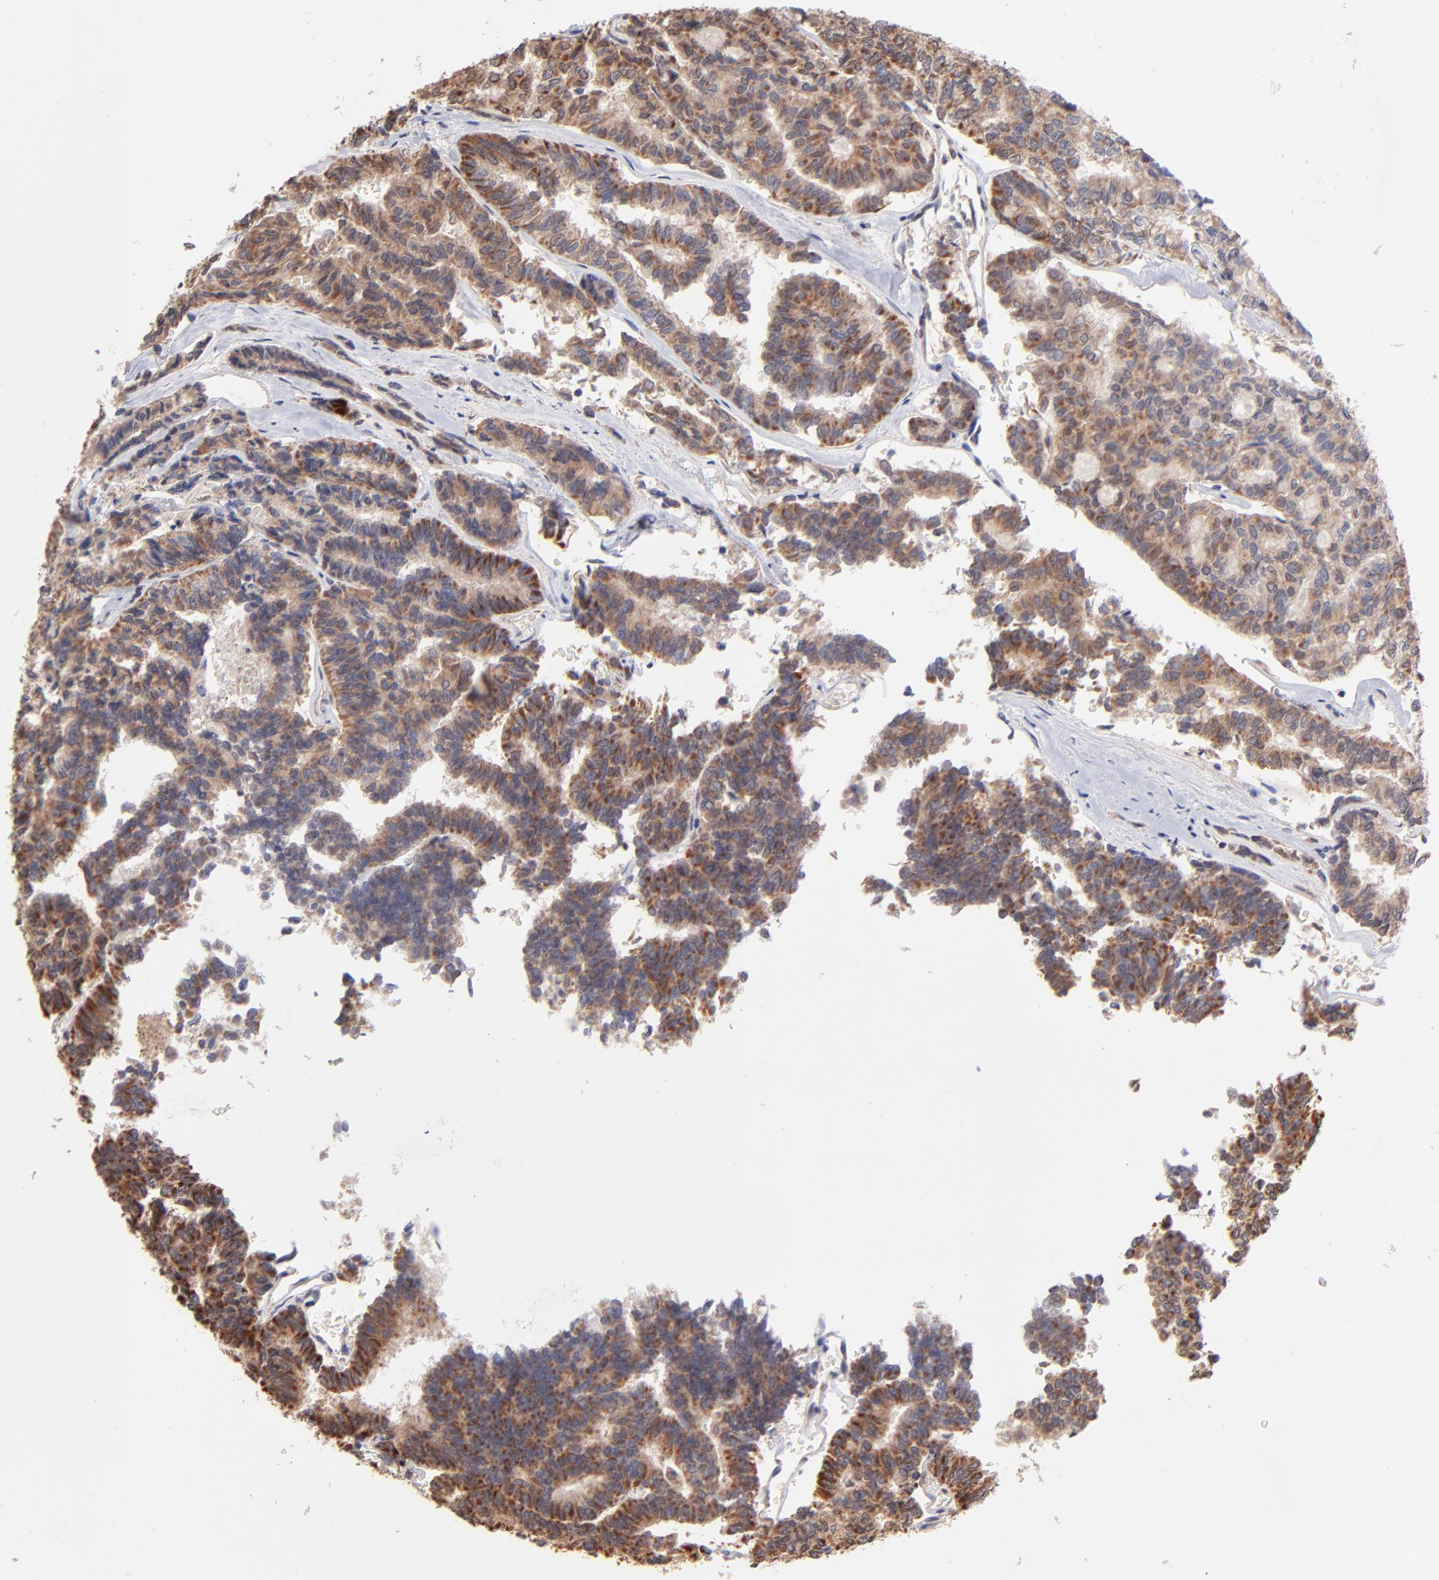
{"staining": {"intensity": "strong", "quantity": ">75%", "location": "cytoplasmic/membranous"}, "tissue": "thyroid cancer", "cell_type": "Tumor cells", "image_type": "cancer", "snomed": [{"axis": "morphology", "description": "Papillary adenocarcinoma, NOS"}, {"axis": "topography", "description": "Thyroid gland"}], "caption": "Immunohistochemical staining of human papillary adenocarcinoma (thyroid) displays strong cytoplasmic/membranous protein expression in about >75% of tumor cells. The protein of interest is shown in brown color, while the nuclei are stained blue.", "gene": "UBE2H", "patient": {"sex": "female", "age": 35}}